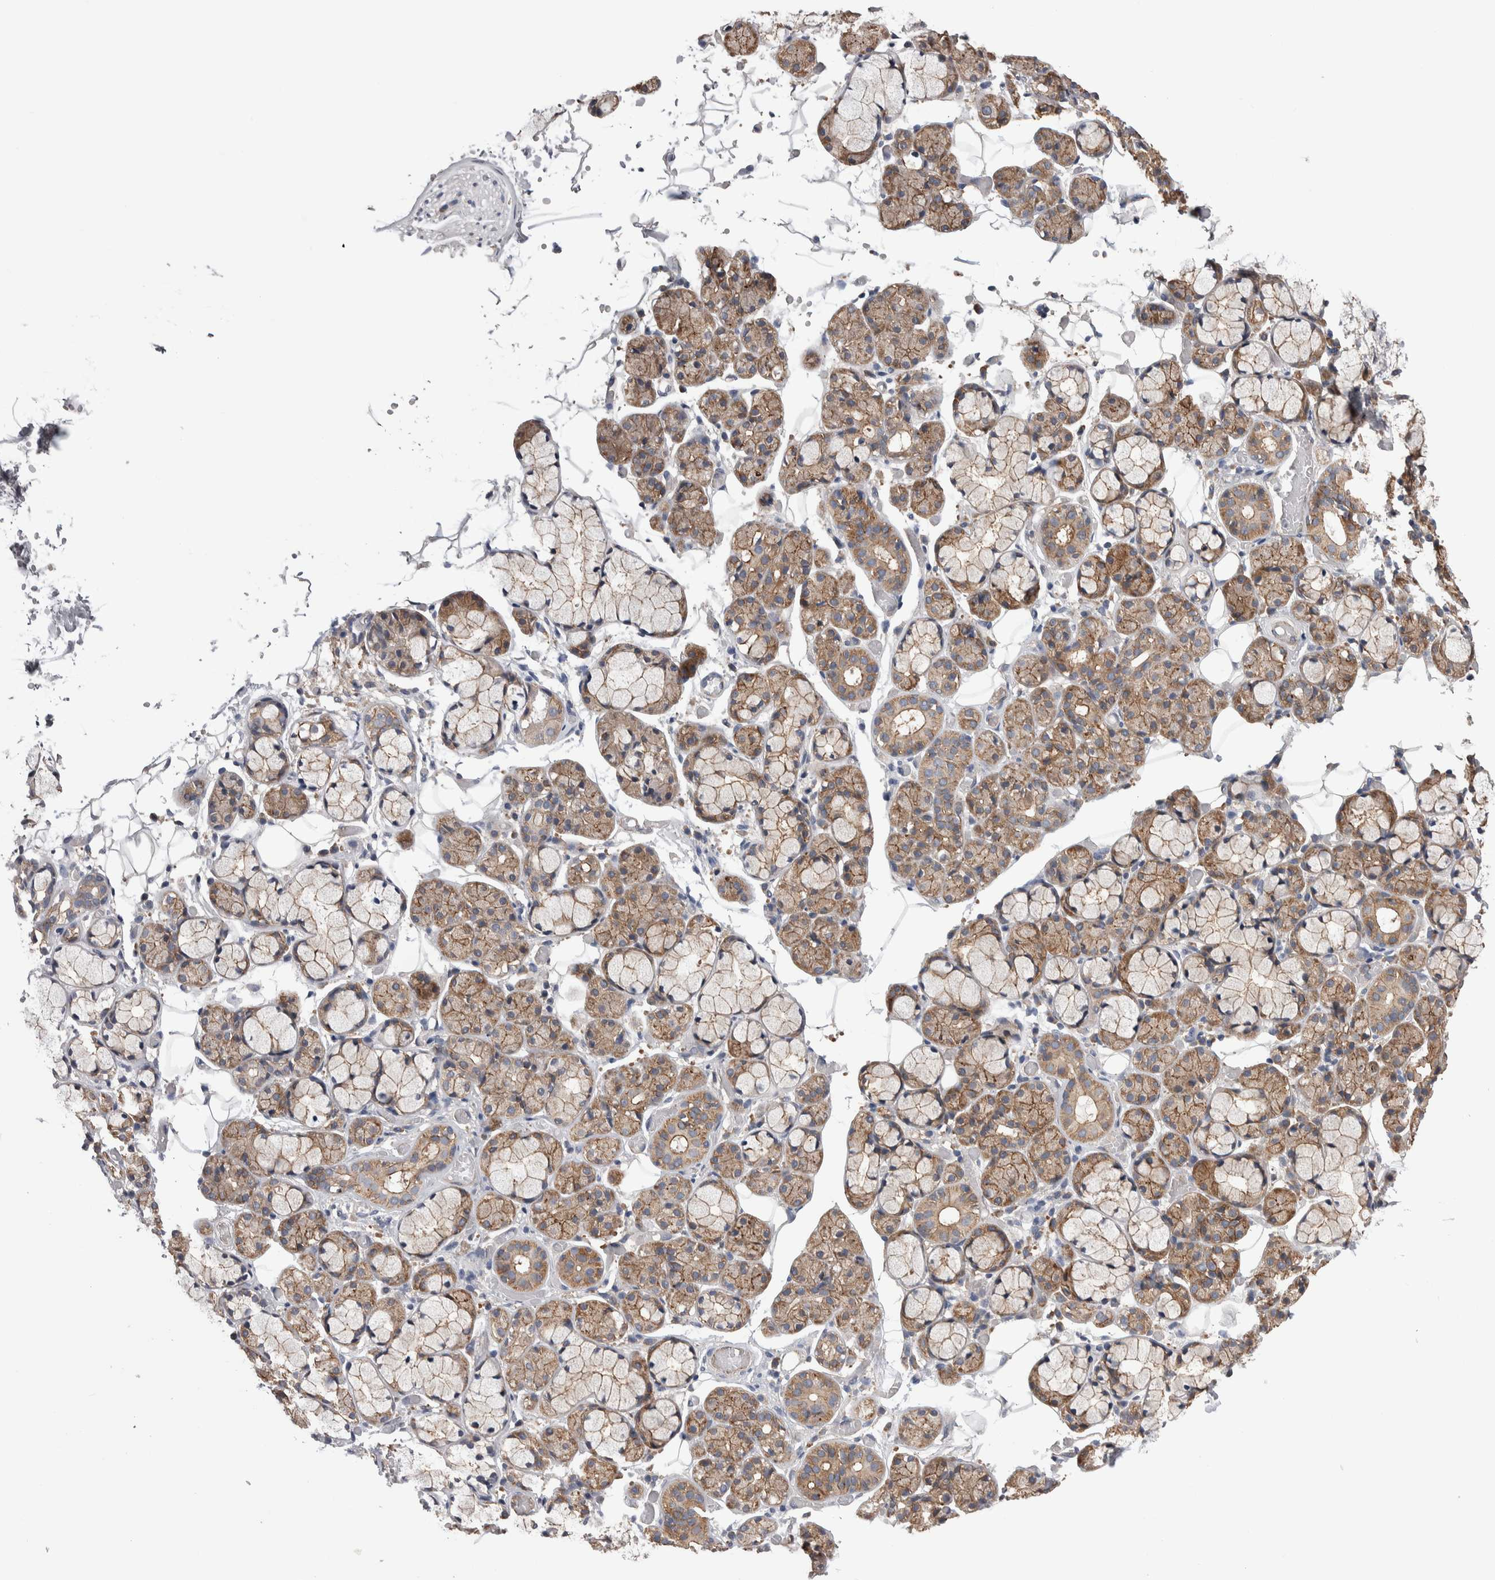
{"staining": {"intensity": "weak", "quantity": "25%-75%", "location": "cytoplasmic/membranous"}, "tissue": "salivary gland", "cell_type": "Glandular cells", "image_type": "normal", "snomed": [{"axis": "morphology", "description": "Normal tissue, NOS"}, {"axis": "topography", "description": "Salivary gland"}], "caption": "This histopathology image reveals immunohistochemistry staining of unremarkable human salivary gland, with low weak cytoplasmic/membranous positivity in about 25%-75% of glandular cells.", "gene": "LIMA1", "patient": {"sex": "male", "age": 63}}